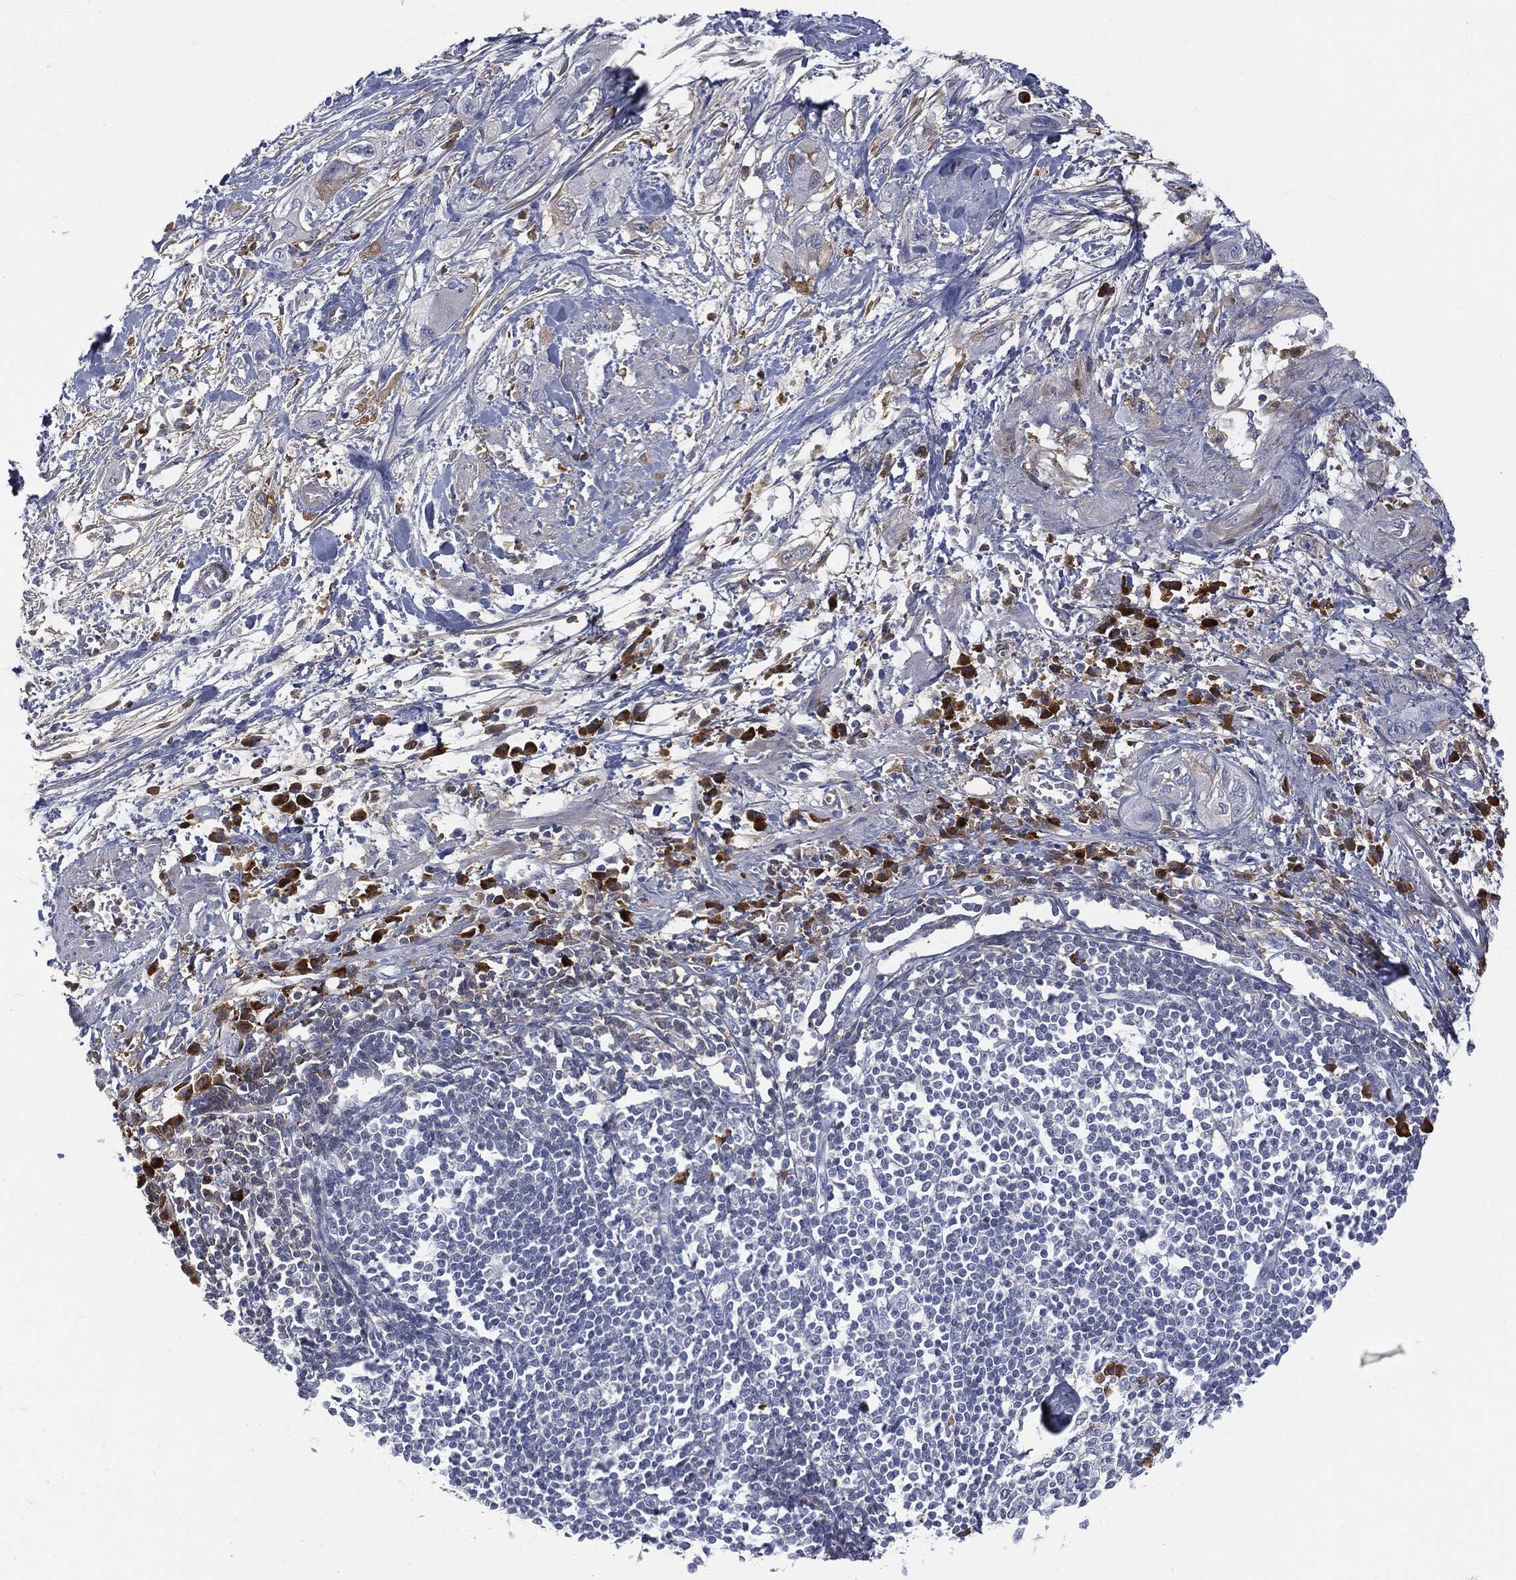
{"staining": {"intensity": "moderate", "quantity": "<25%", "location": "cytoplasmic/membranous"}, "tissue": "pancreatic cancer", "cell_type": "Tumor cells", "image_type": "cancer", "snomed": [{"axis": "morphology", "description": "Adenocarcinoma, NOS"}, {"axis": "topography", "description": "Pancreas"}], "caption": "IHC (DAB (3,3'-diaminobenzidine)) staining of adenocarcinoma (pancreatic) demonstrates moderate cytoplasmic/membranous protein expression in approximately <25% of tumor cells.", "gene": "BTK", "patient": {"sex": "male", "age": 72}}